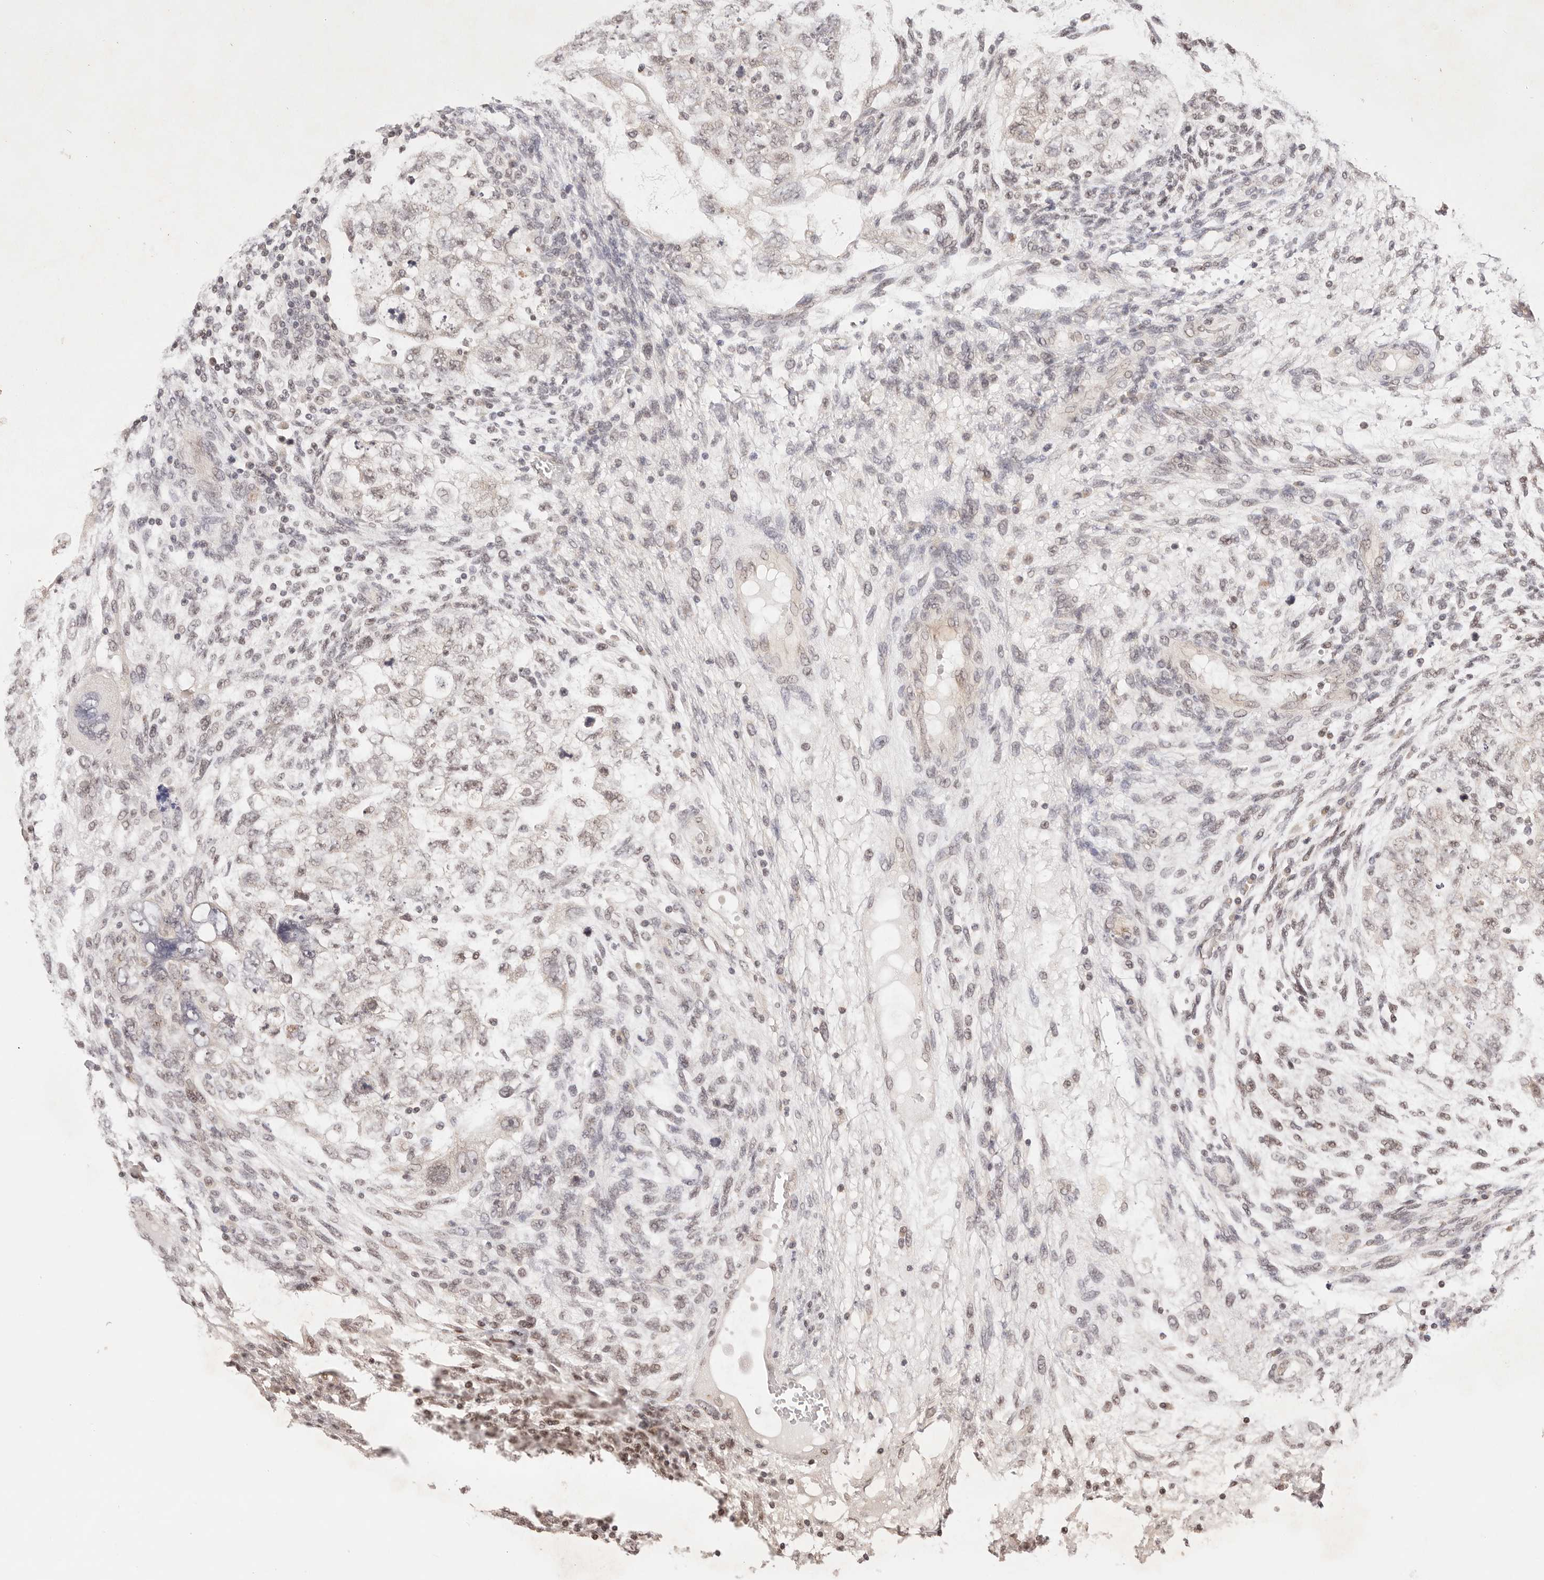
{"staining": {"intensity": "weak", "quantity": "25%-75%", "location": "nuclear"}, "tissue": "testis cancer", "cell_type": "Tumor cells", "image_type": "cancer", "snomed": [{"axis": "morphology", "description": "Carcinoma, Embryonal, NOS"}, {"axis": "topography", "description": "Testis"}], "caption": "A high-resolution histopathology image shows immunohistochemistry (IHC) staining of testis cancer, which displays weak nuclear positivity in approximately 25%-75% of tumor cells. The staining is performed using DAB (3,3'-diaminobenzidine) brown chromogen to label protein expression. The nuclei are counter-stained blue using hematoxylin.", "gene": "RFC3", "patient": {"sex": "male", "age": 36}}